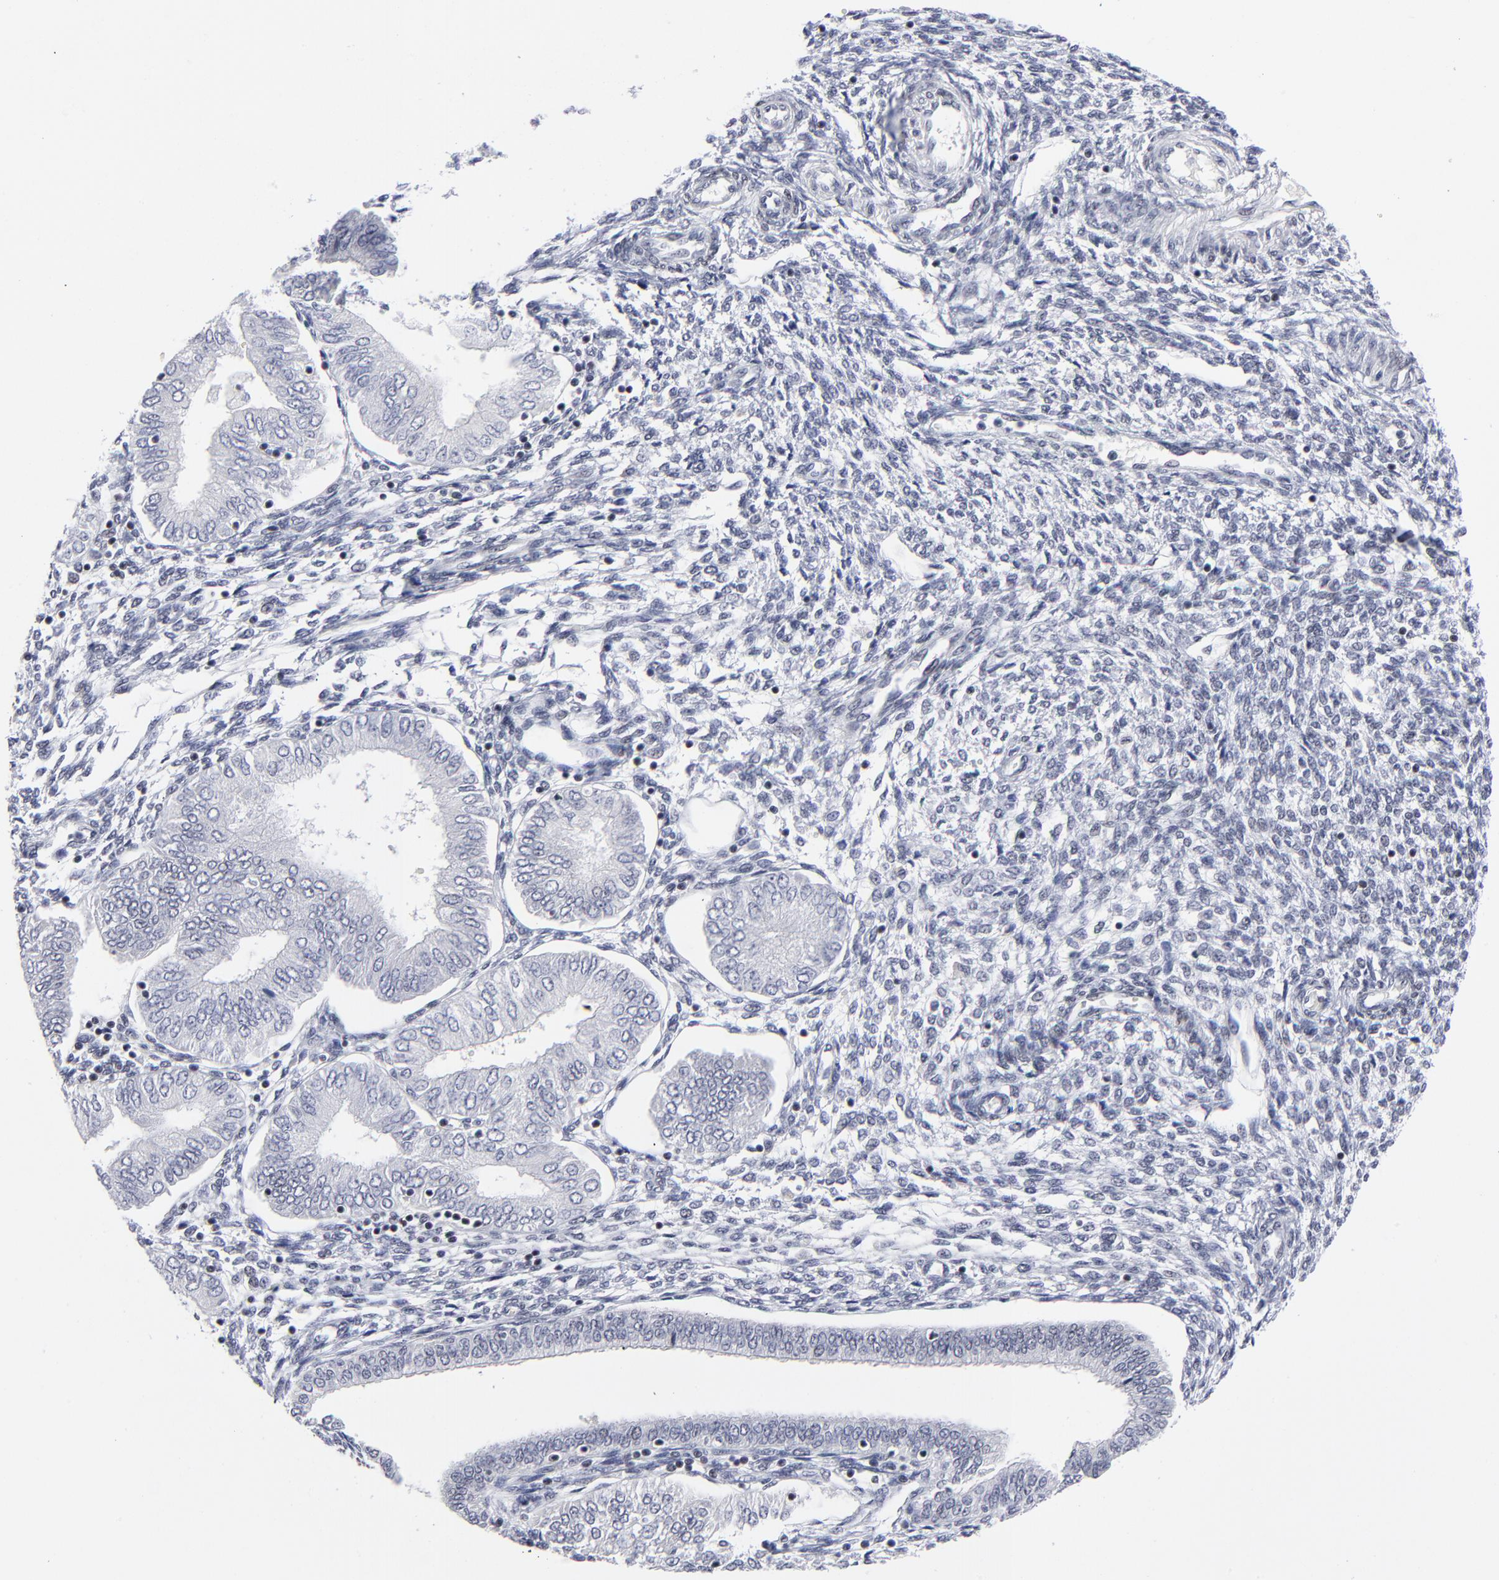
{"staining": {"intensity": "negative", "quantity": "none", "location": "none"}, "tissue": "endometrial cancer", "cell_type": "Tumor cells", "image_type": "cancer", "snomed": [{"axis": "morphology", "description": "Adenocarcinoma, NOS"}, {"axis": "topography", "description": "Endometrium"}], "caption": "Human endometrial cancer stained for a protein using immunohistochemistry (IHC) reveals no expression in tumor cells.", "gene": "SP2", "patient": {"sex": "female", "age": 51}}